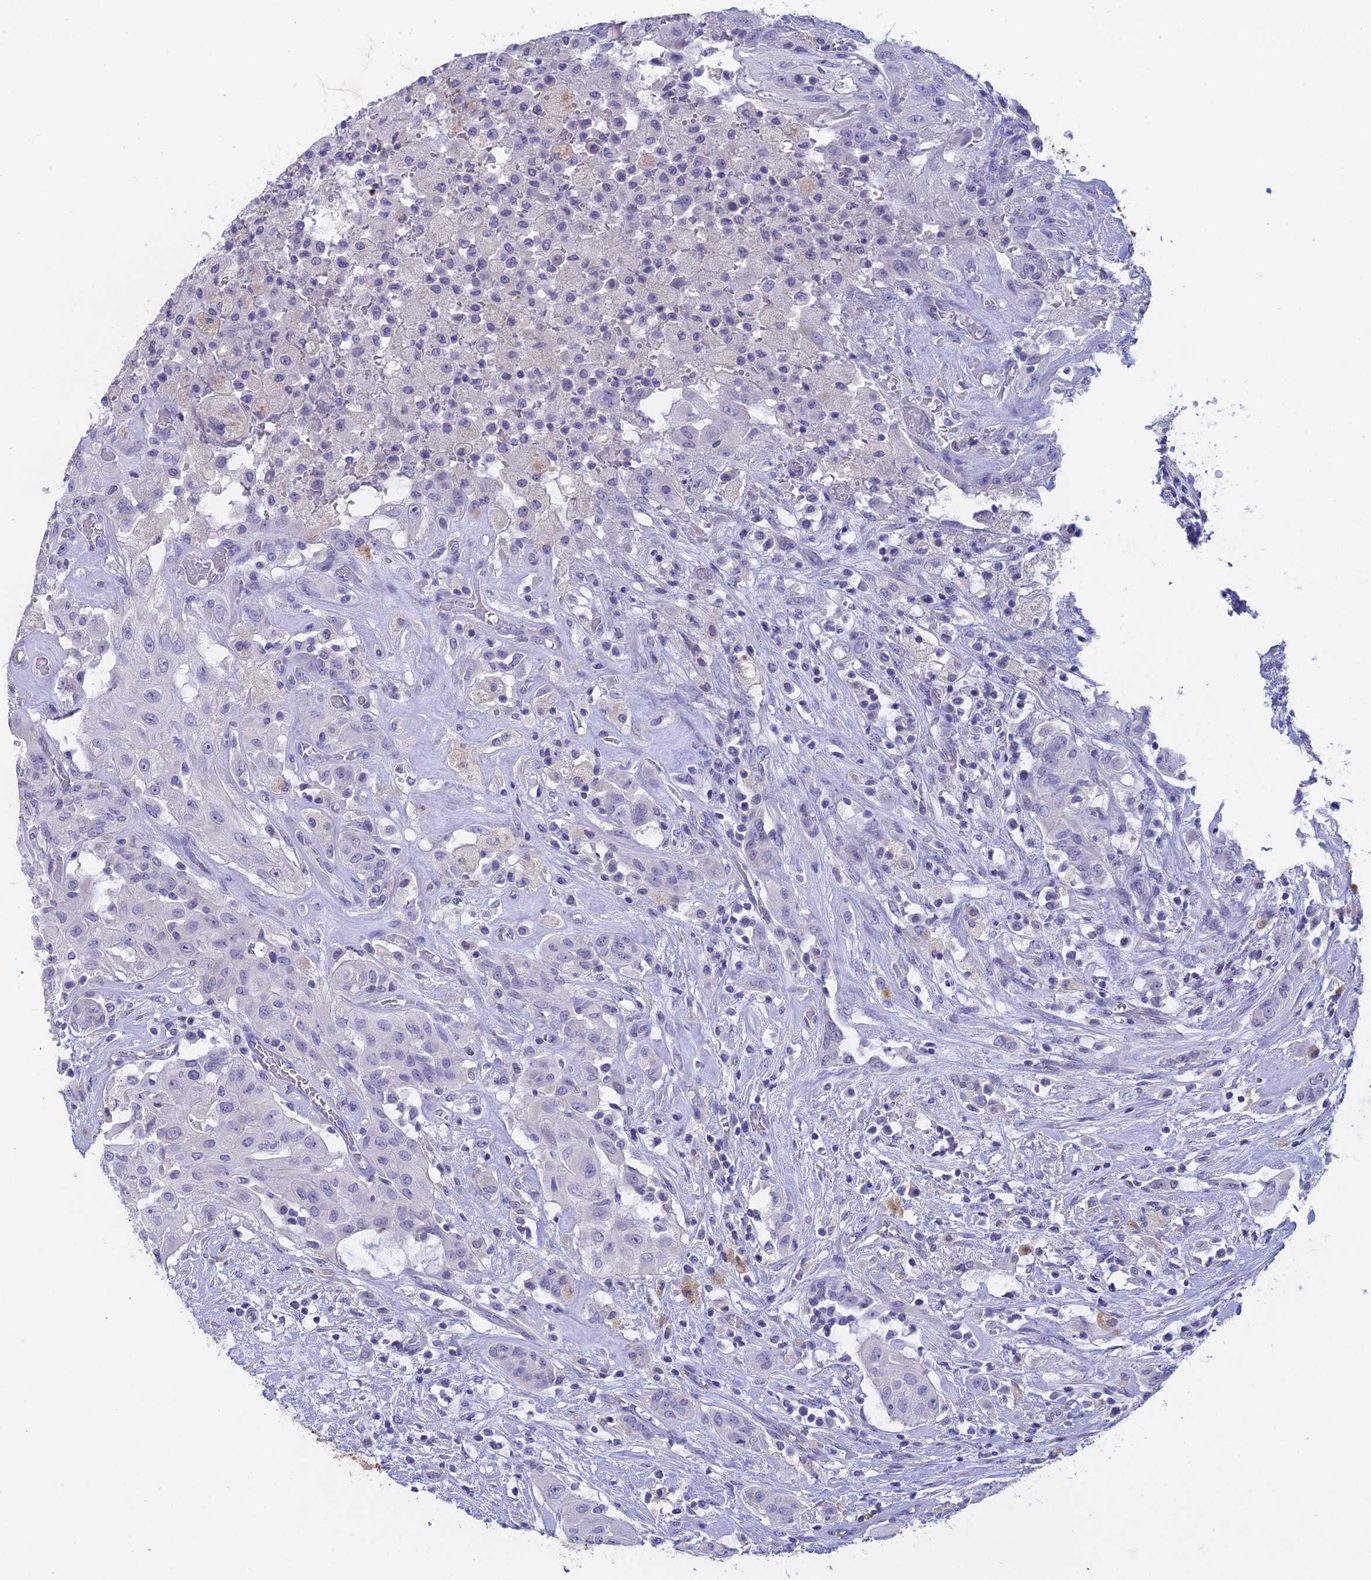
{"staining": {"intensity": "negative", "quantity": "none", "location": "none"}, "tissue": "thyroid cancer", "cell_type": "Tumor cells", "image_type": "cancer", "snomed": [{"axis": "morphology", "description": "Papillary adenocarcinoma, NOS"}, {"axis": "topography", "description": "Thyroid gland"}], "caption": "This is an IHC micrograph of thyroid cancer. There is no positivity in tumor cells.", "gene": "BTBD19", "patient": {"sex": "female", "age": 59}}